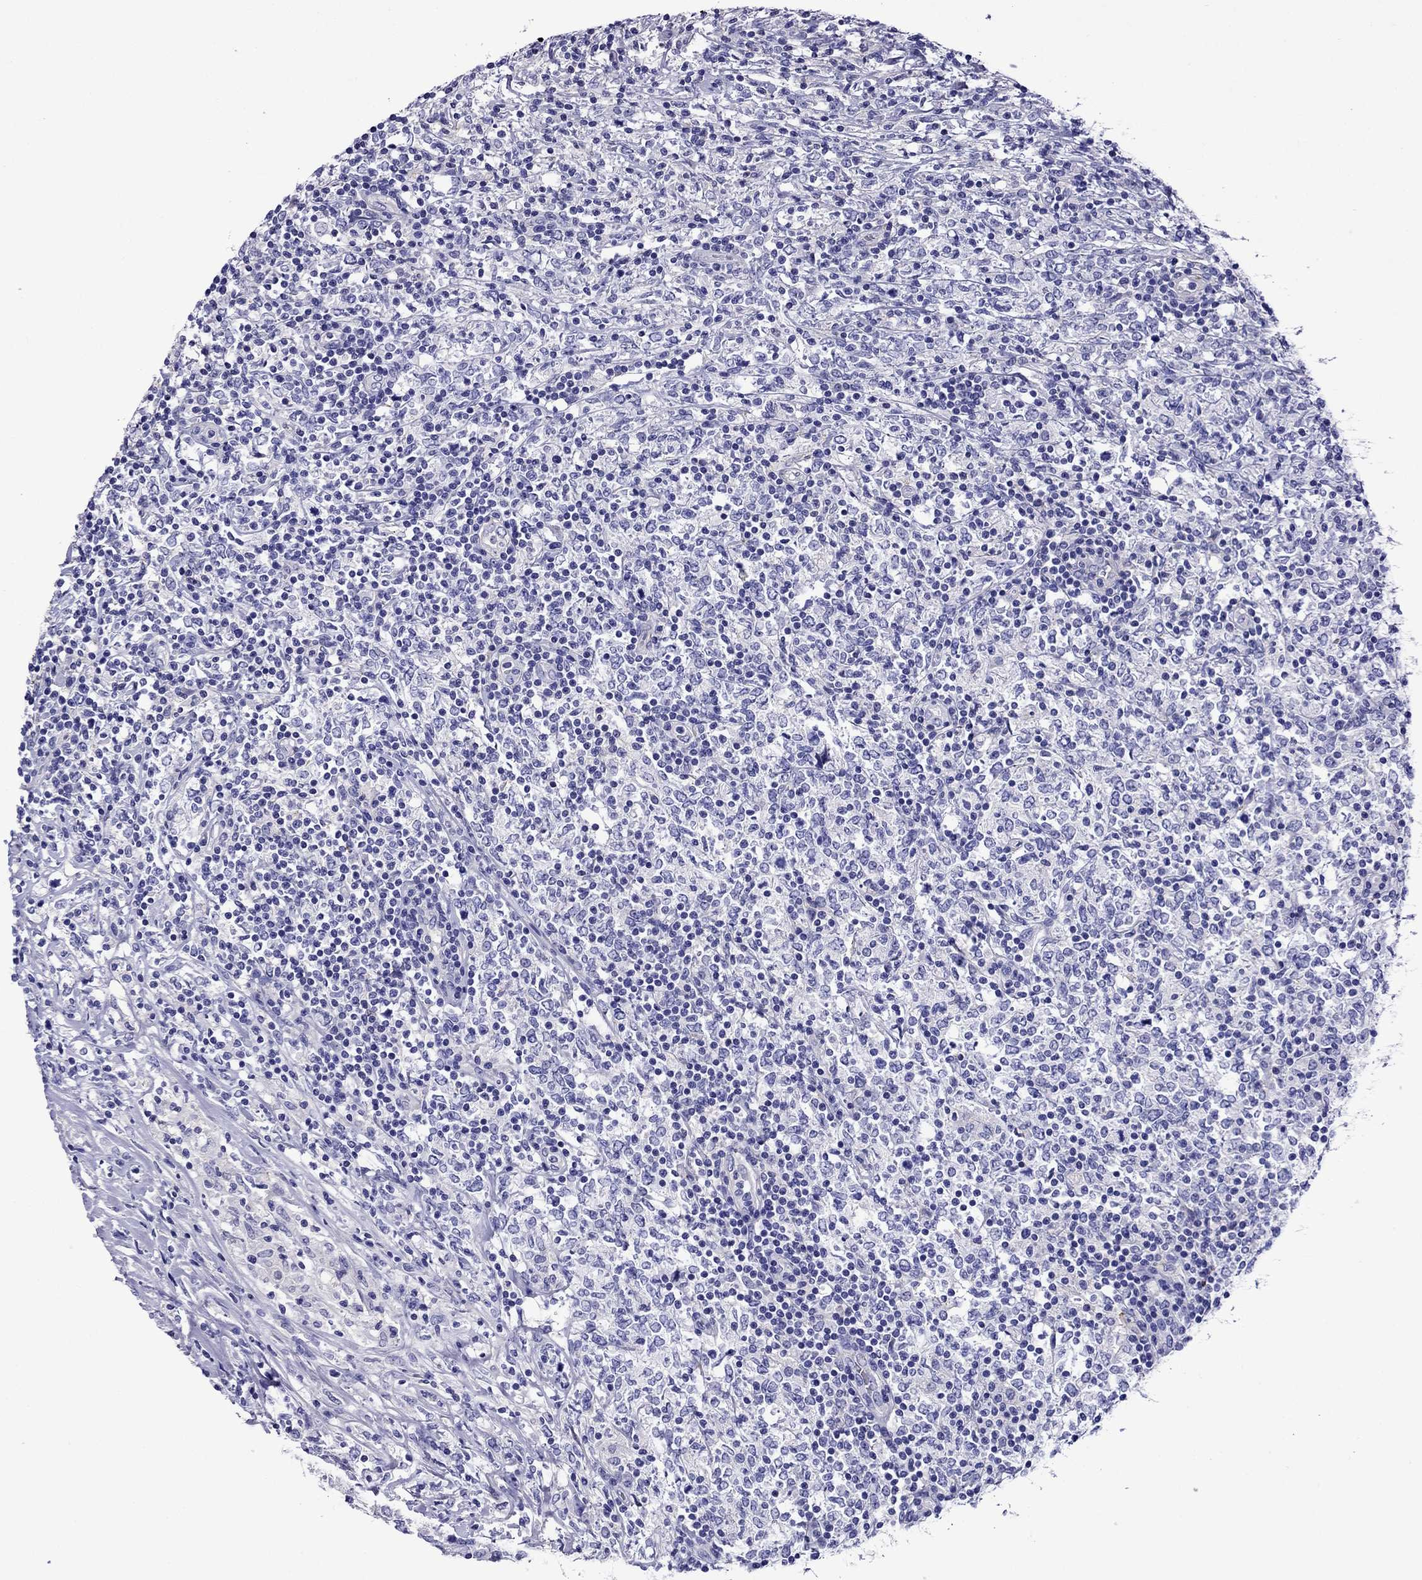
{"staining": {"intensity": "negative", "quantity": "none", "location": "none"}, "tissue": "lymphoma", "cell_type": "Tumor cells", "image_type": "cancer", "snomed": [{"axis": "morphology", "description": "Malignant lymphoma, non-Hodgkin's type, High grade"}, {"axis": "topography", "description": "Lymph node"}], "caption": "This is a micrograph of immunohistochemistry staining of lymphoma, which shows no staining in tumor cells.", "gene": "SCG2", "patient": {"sex": "female", "age": 84}}